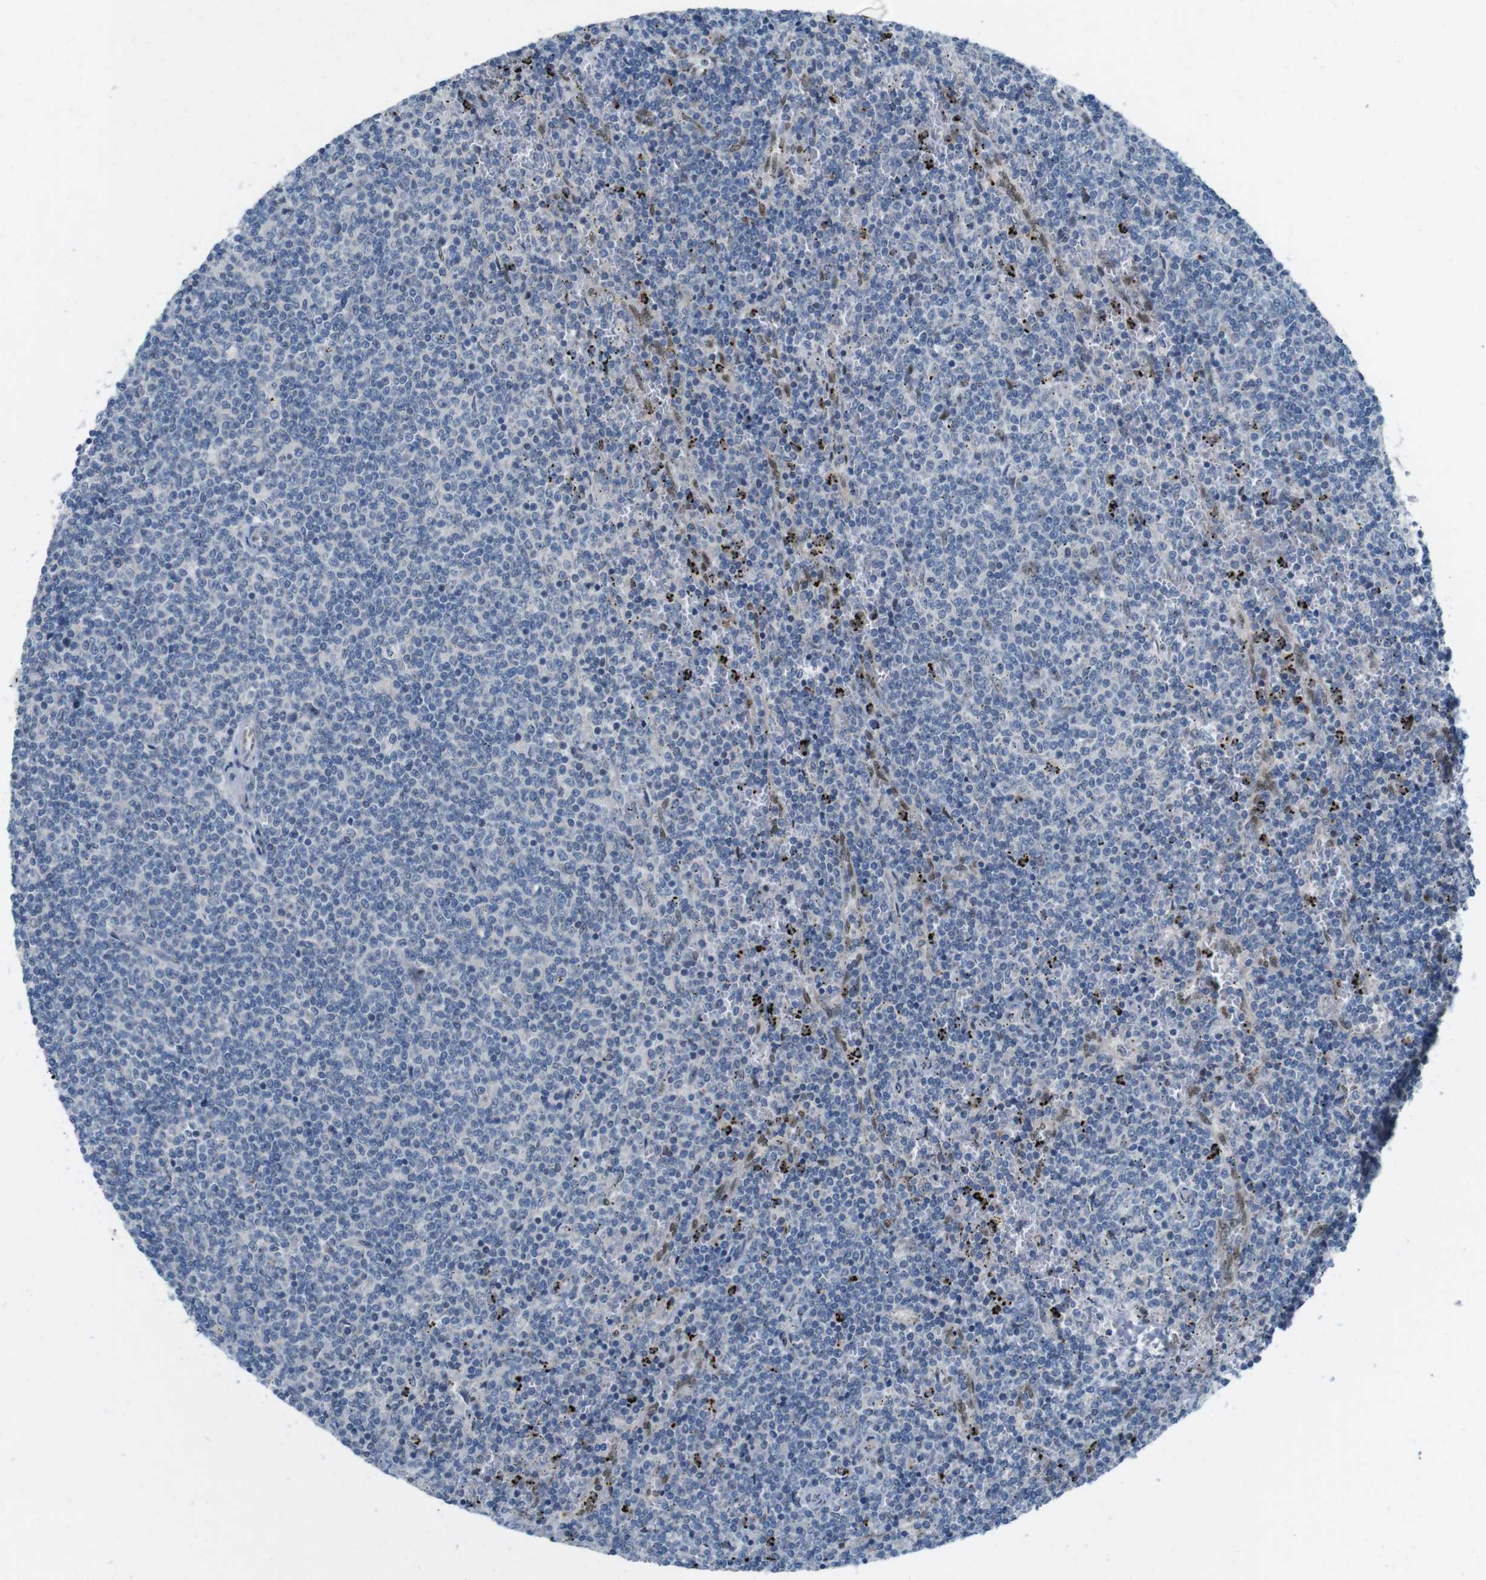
{"staining": {"intensity": "negative", "quantity": "none", "location": "none"}, "tissue": "lymphoma", "cell_type": "Tumor cells", "image_type": "cancer", "snomed": [{"axis": "morphology", "description": "Malignant lymphoma, non-Hodgkin's type, Low grade"}, {"axis": "topography", "description": "Spleen"}], "caption": "There is no significant expression in tumor cells of lymphoma.", "gene": "SKI", "patient": {"sex": "female", "age": 50}}